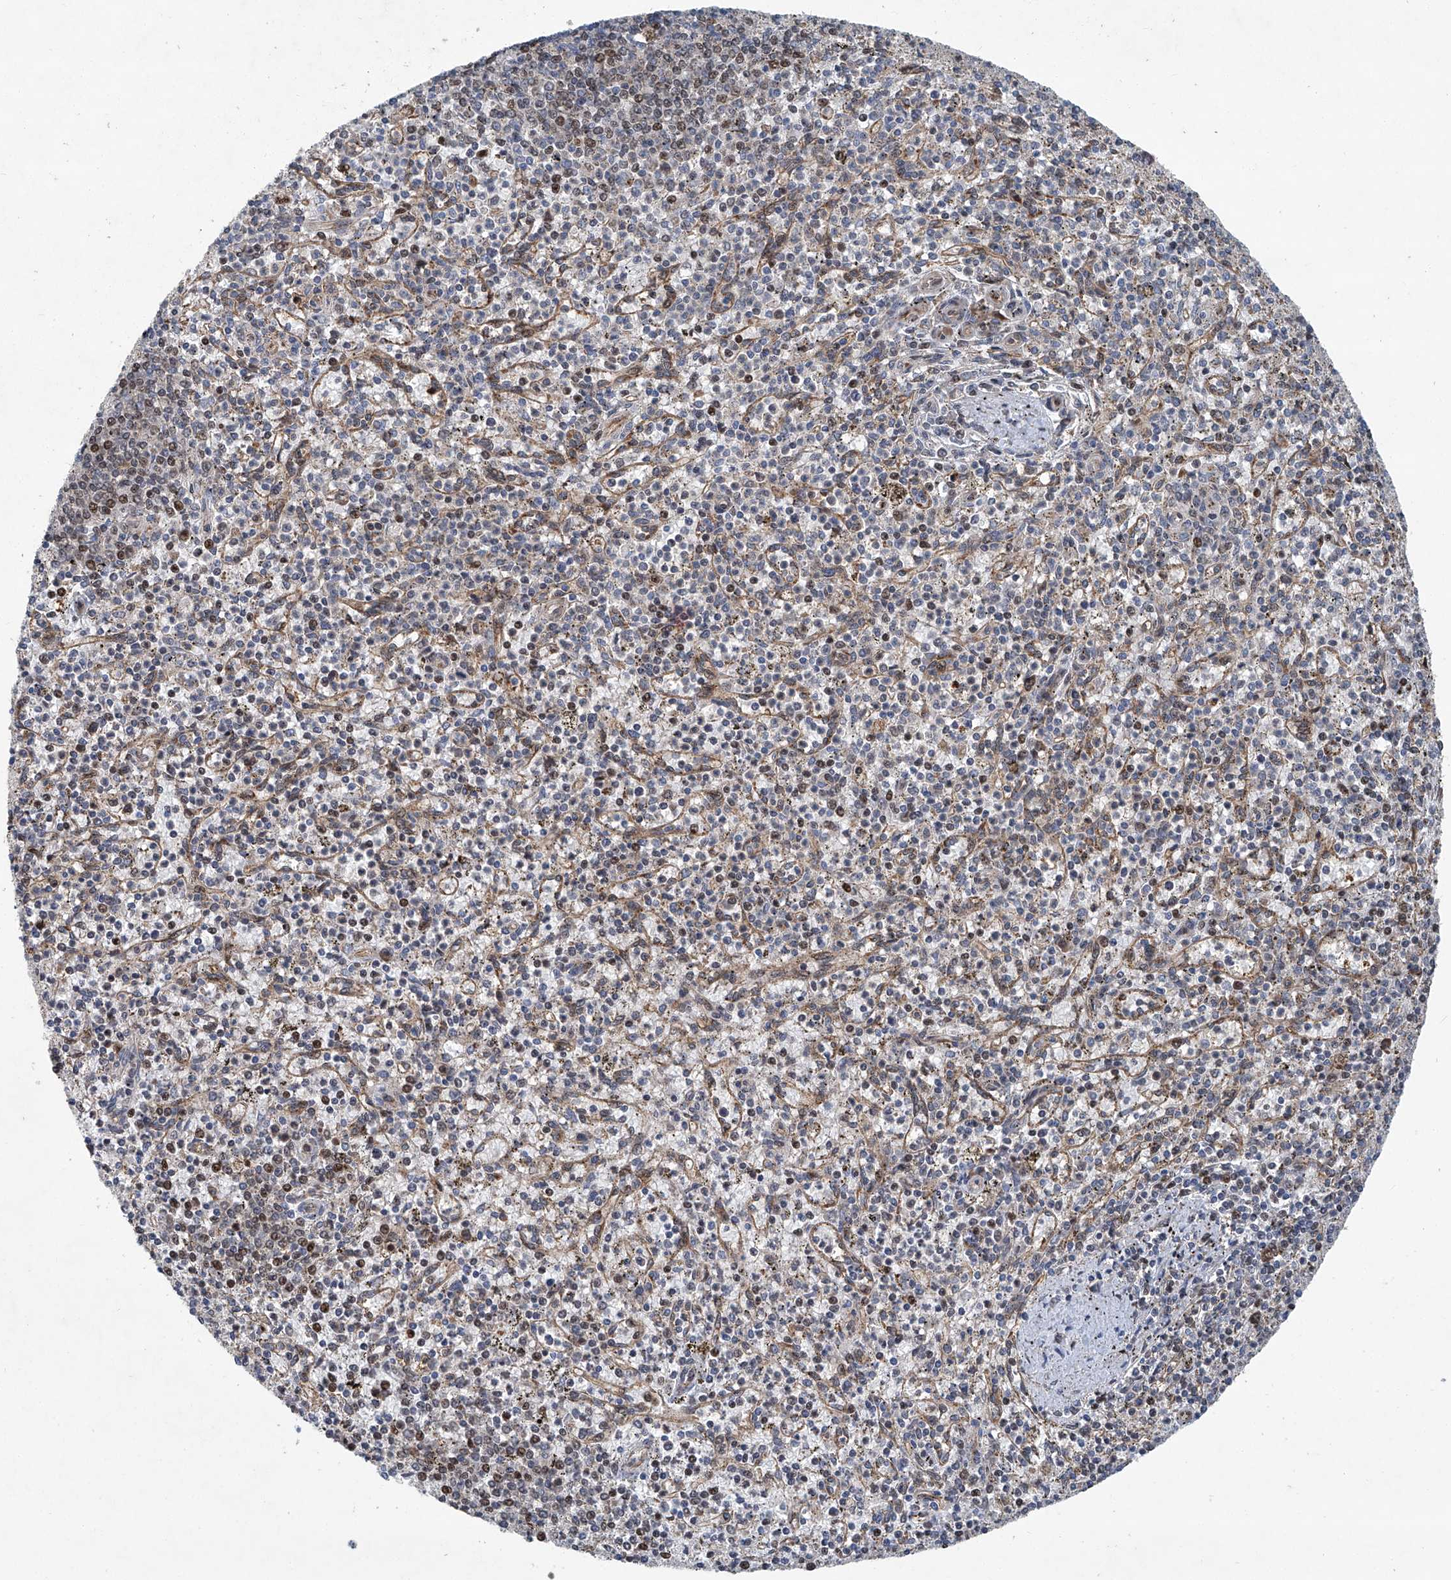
{"staining": {"intensity": "moderate", "quantity": "<25%", "location": "cytoplasmic/membranous,nuclear"}, "tissue": "spleen", "cell_type": "Cells in red pulp", "image_type": "normal", "snomed": [{"axis": "morphology", "description": "Normal tissue, NOS"}, {"axis": "topography", "description": "Spleen"}], "caption": "Brown immunohistochemical staining in normal spleen displays moderate cytoplasmic/membranous,nuclear expression in approximately <25% of cells in red pulp. (DAB (3,3'-diaminobenzidine) = brown stain, brightfield microscopy at high magnification).", "gene": "GPR132", "patient": {"sex": "male", "age": 72}}